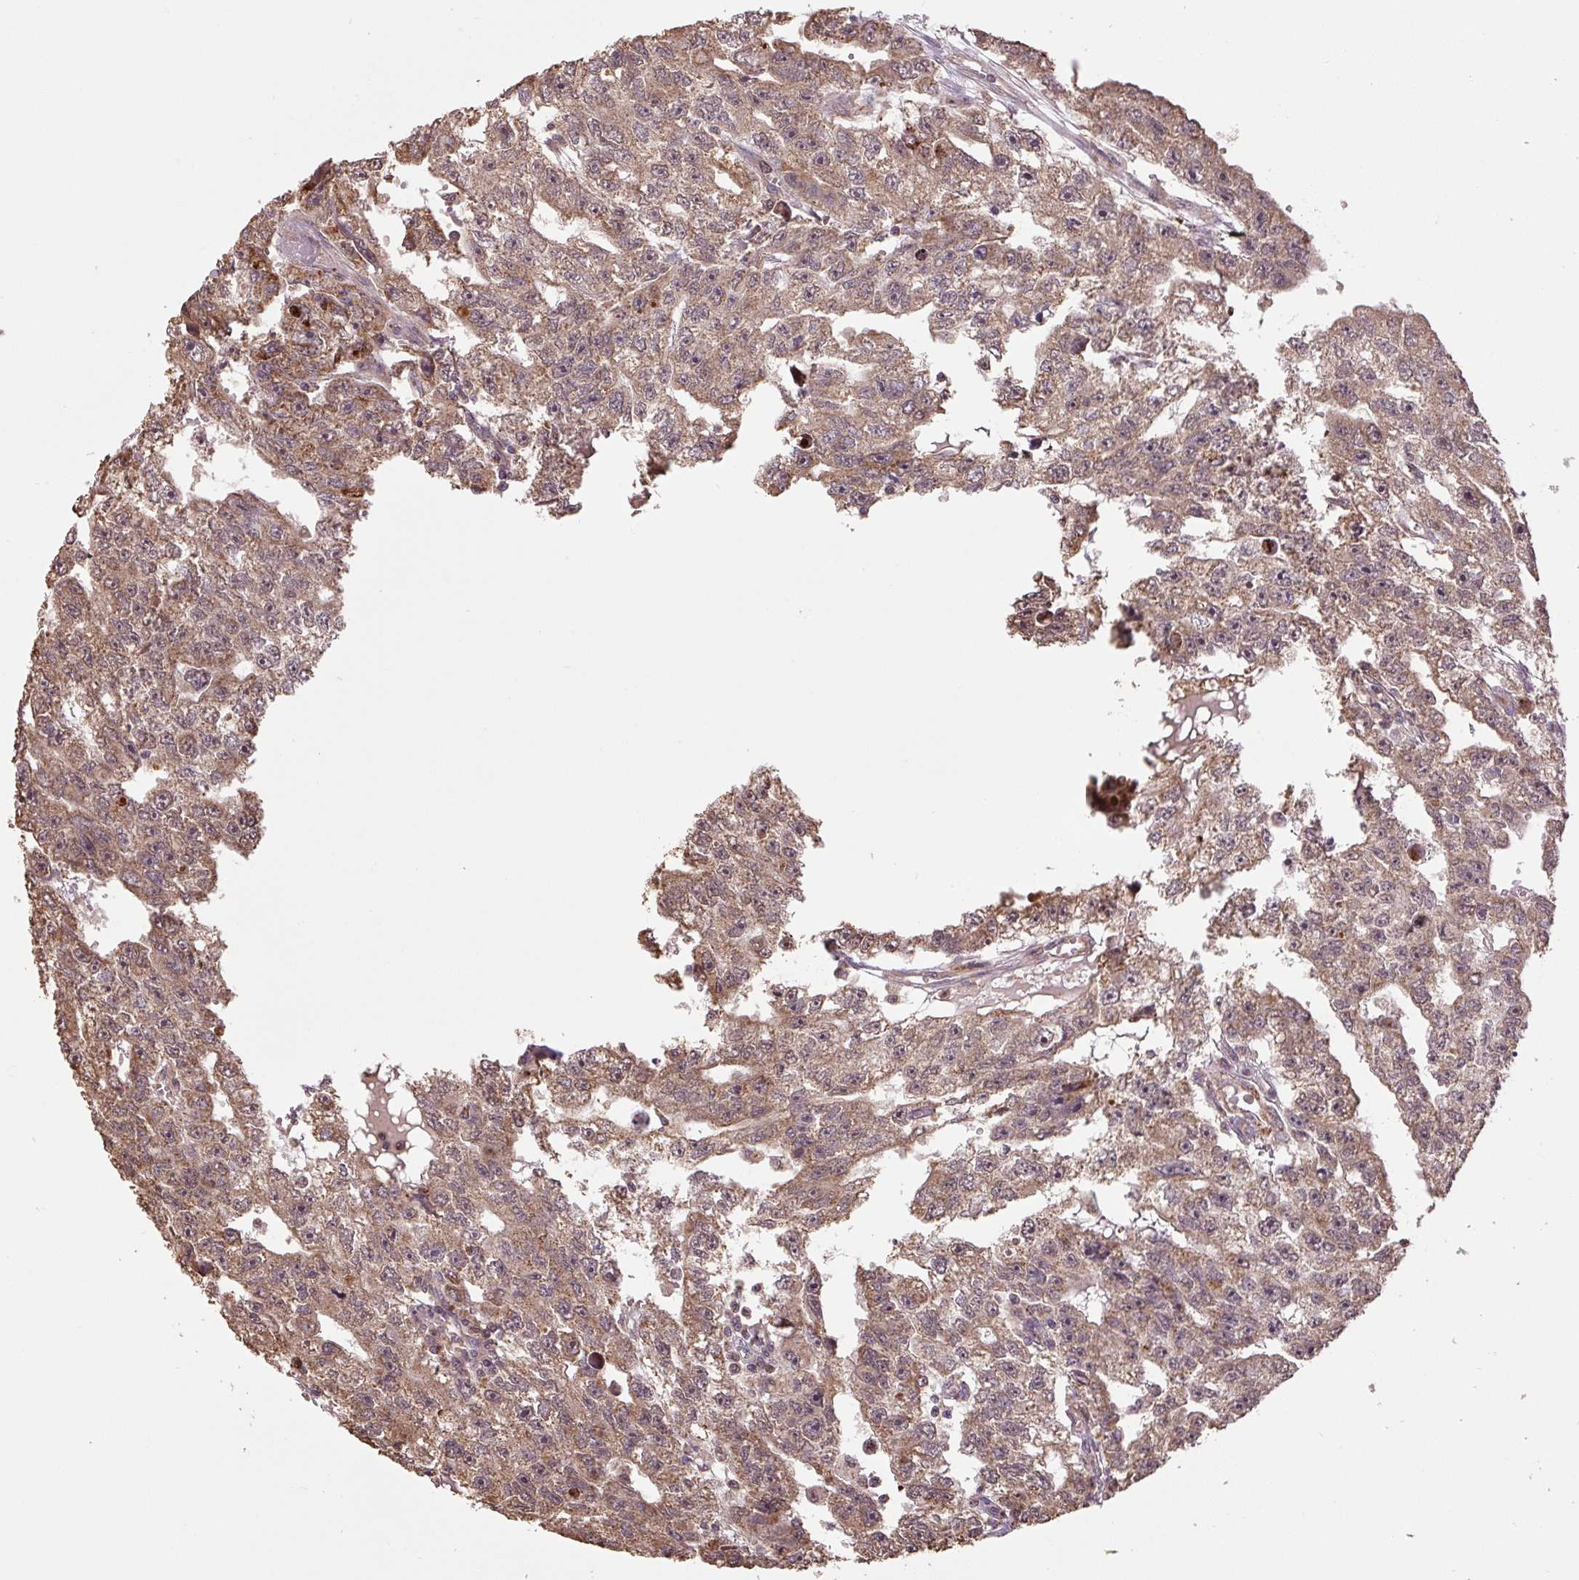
{"staining": {"intensity": "moderate", "quantity": ">75%", "location": "cytoplasmic/membranous"}, "tissue": "testis cancer", "cell_type": "Tumor cells", "image_type": "cancer", "snomed": [{"axis": "morphology", "description": "Carcinoma, Embryonal, NOS"}, {"axis": "topography", "description": "Testis"}], "caption": "An image showing moderate cytoplasmic/membranous expression in approximately >75% of tumor cells in testis embryonal carcinoma, as visualized by brown immunohistochemical staining.", "gene": "TMEM160", "patient": {"sex": "male", "age": 20}}